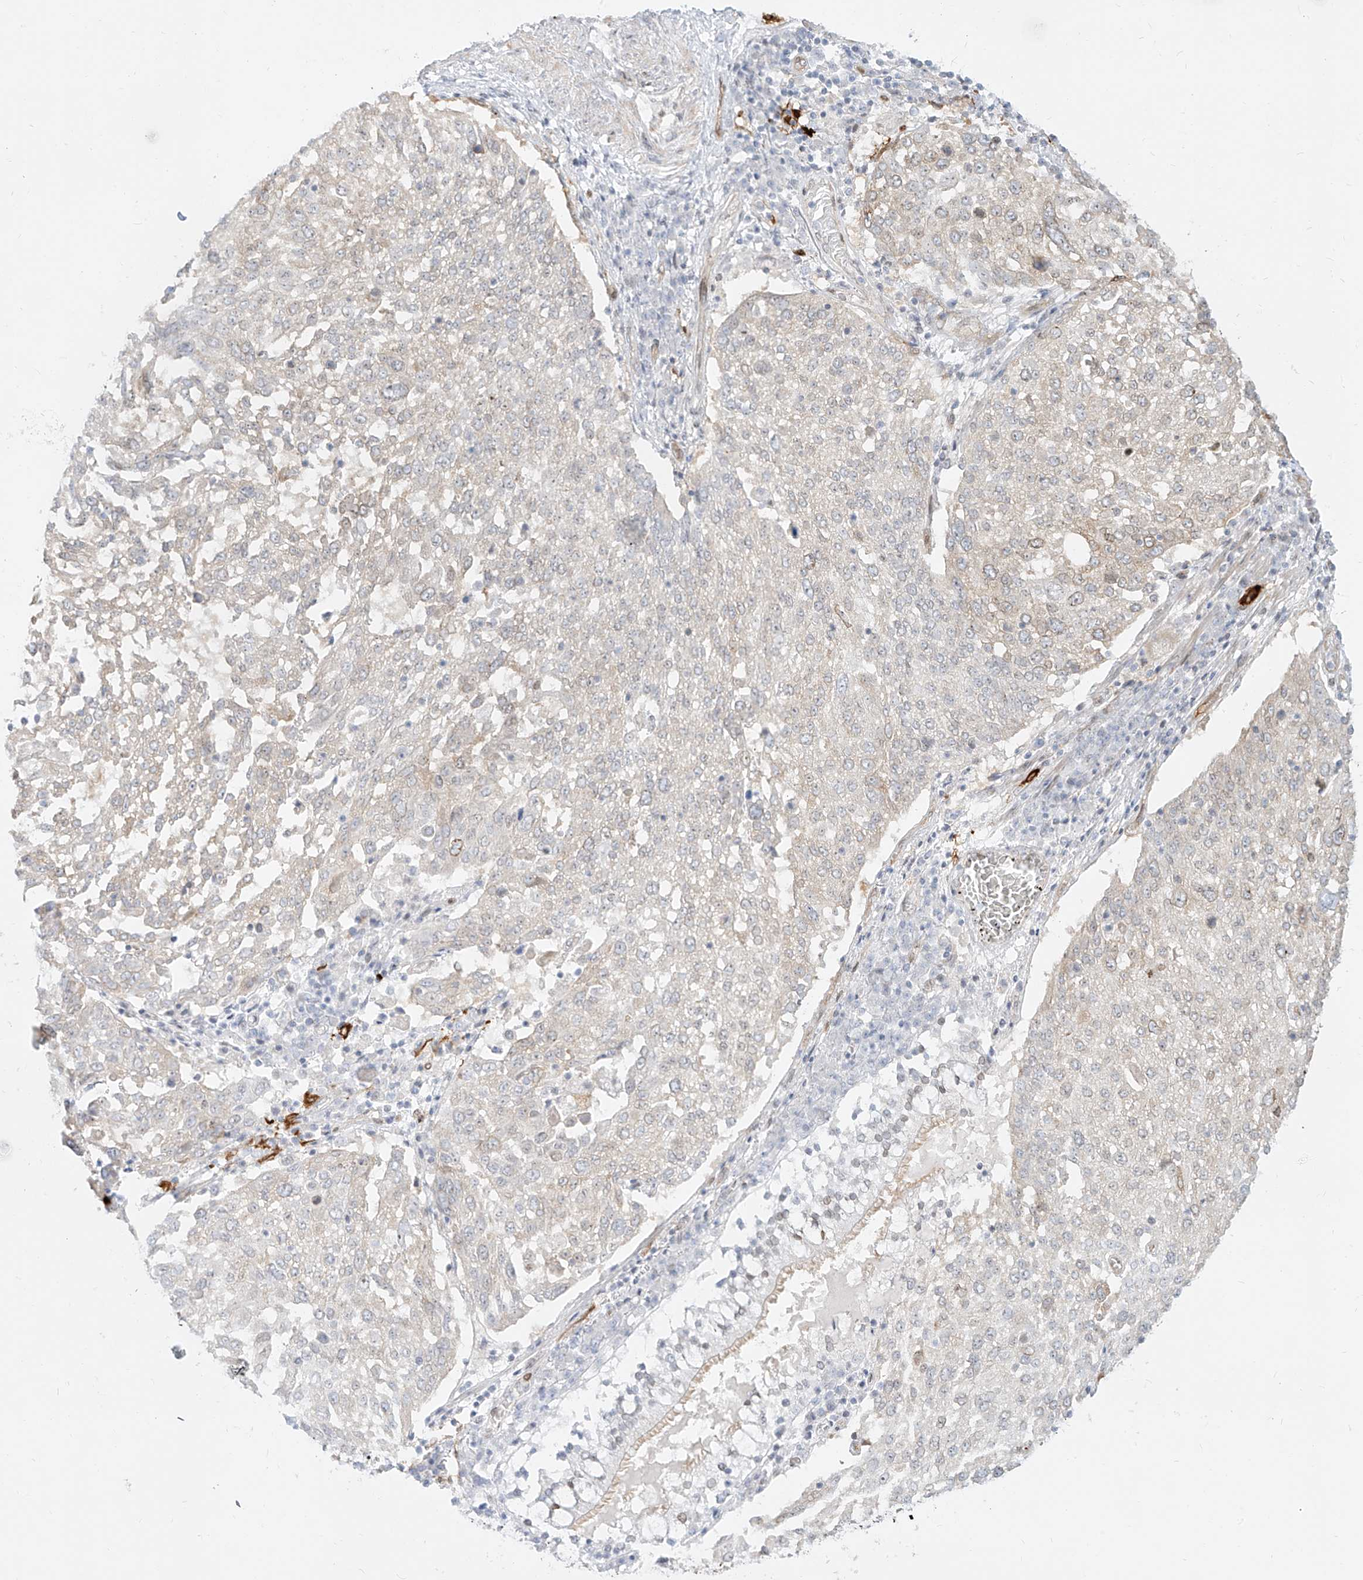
{"staining": {"intensity": "negative", "quantity": "none", "location": "none"}, "tissue": "lung cancer", "cell_type": "Tumor cells", "image_type": "cancer", "snomed": [{"axis": "morphology", "description": "Squamous cell carcinoma, NOS"}, {"axis": "topography", "description": "Lung"}], "caption": "This is an immunohistochemistry histopathology image of squamous cell carcinoma (lung). There is no positivity in tumor cells.", "gene": "NHSL1", "patient": {"sex": "male", "age": 65}}